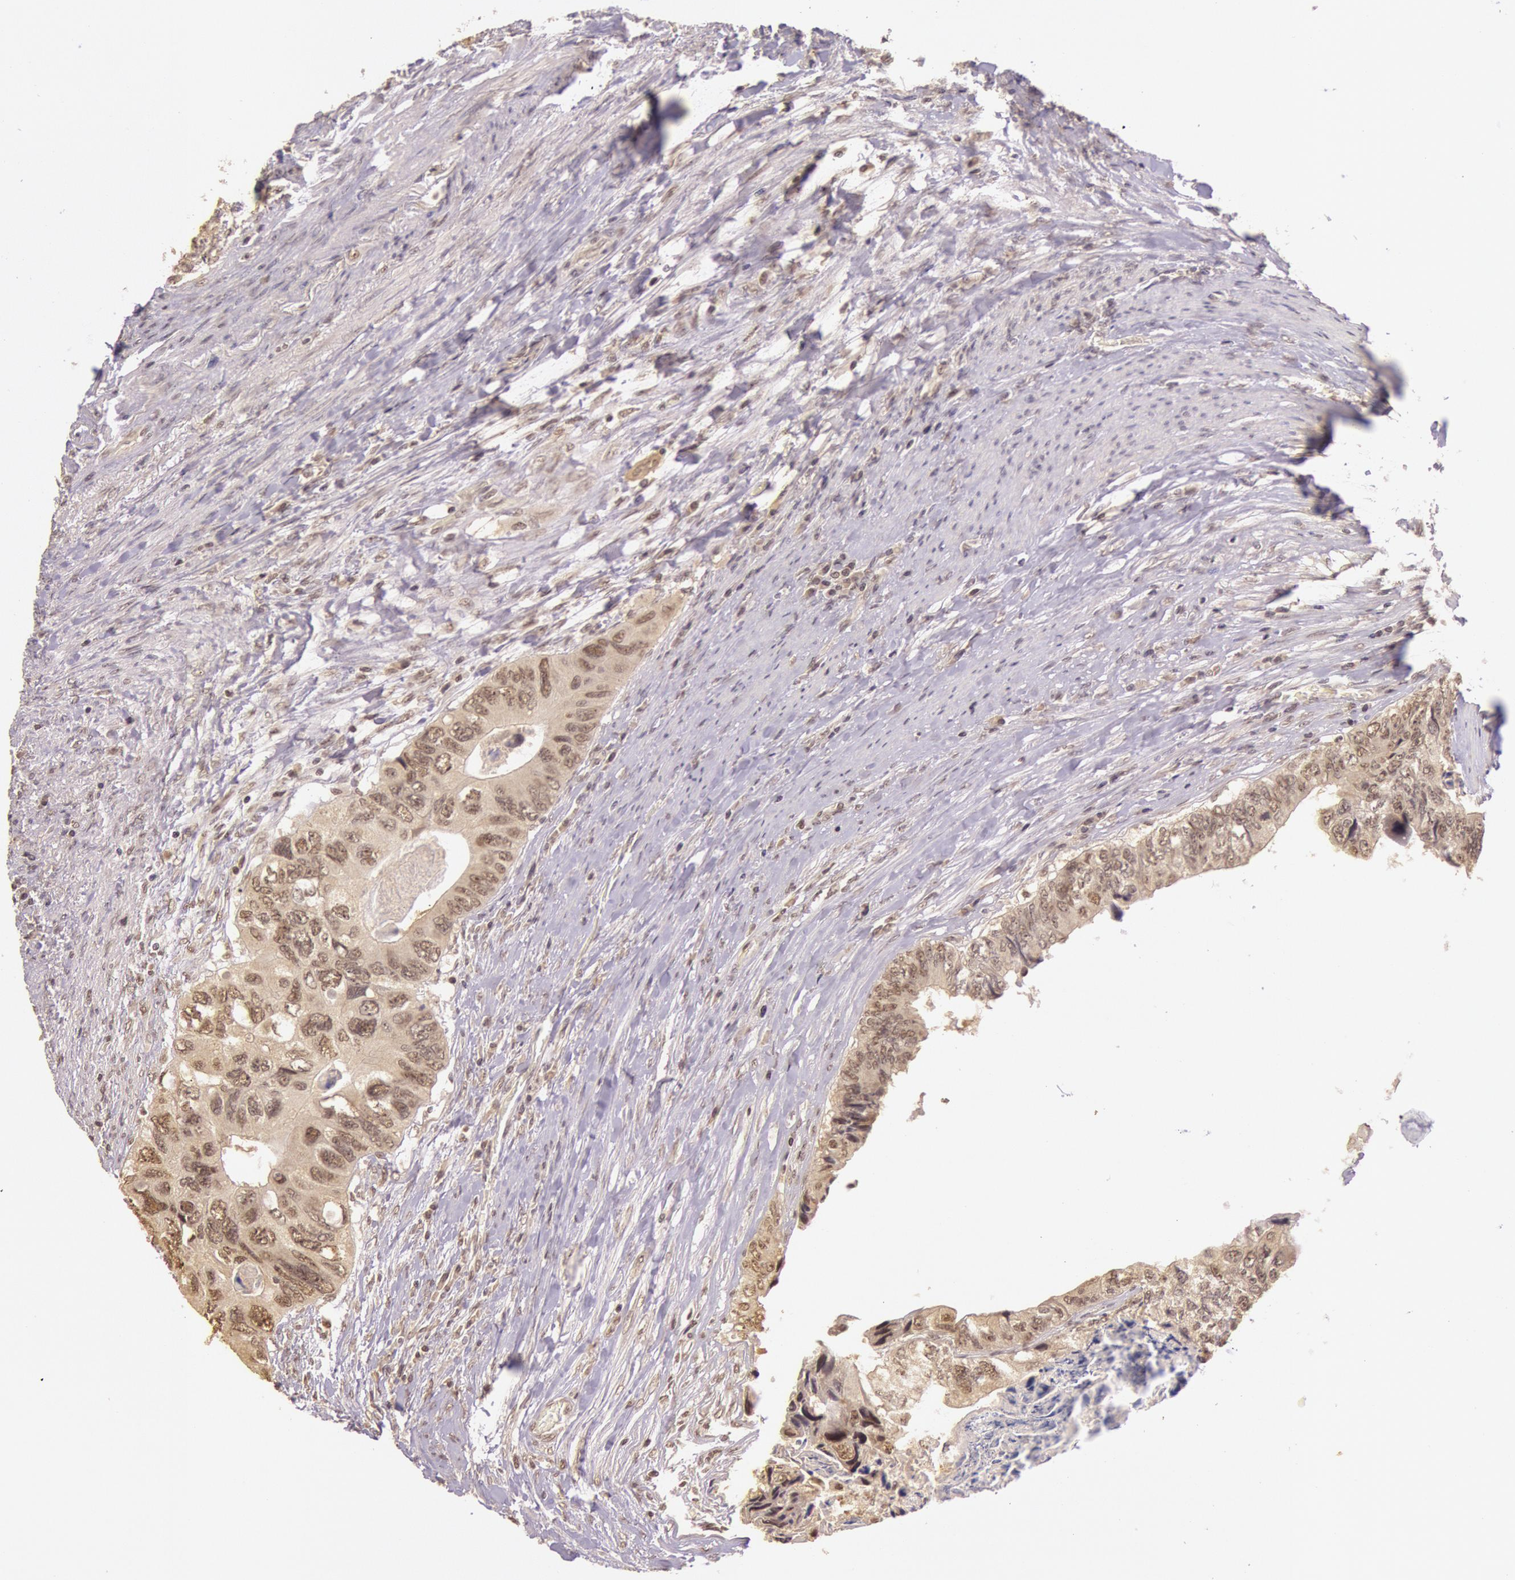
{"staining": {"intensity": "moderate", "quantity": ">75%", "location": "cytoplasmic/membranous,nuclear"}, "tissue": "colorectal cancer", "cell_type": "Tumor cells", "image_type": "cancer", "snomed": [{"axis": "morphology", "description": "Adenocarcinoma, NOS"}, {"axis": "topography", "description": "Rectum"}], "caption": "Human colorectal cancer (adenocarcinoma) stained with a brown dye exhibits moderate cytoplasmic/membranous and nuclear positive positivity in about >75% of tumor cells.", "gene": "RTL10", "patient": {"sex": "female", "age": 82}}